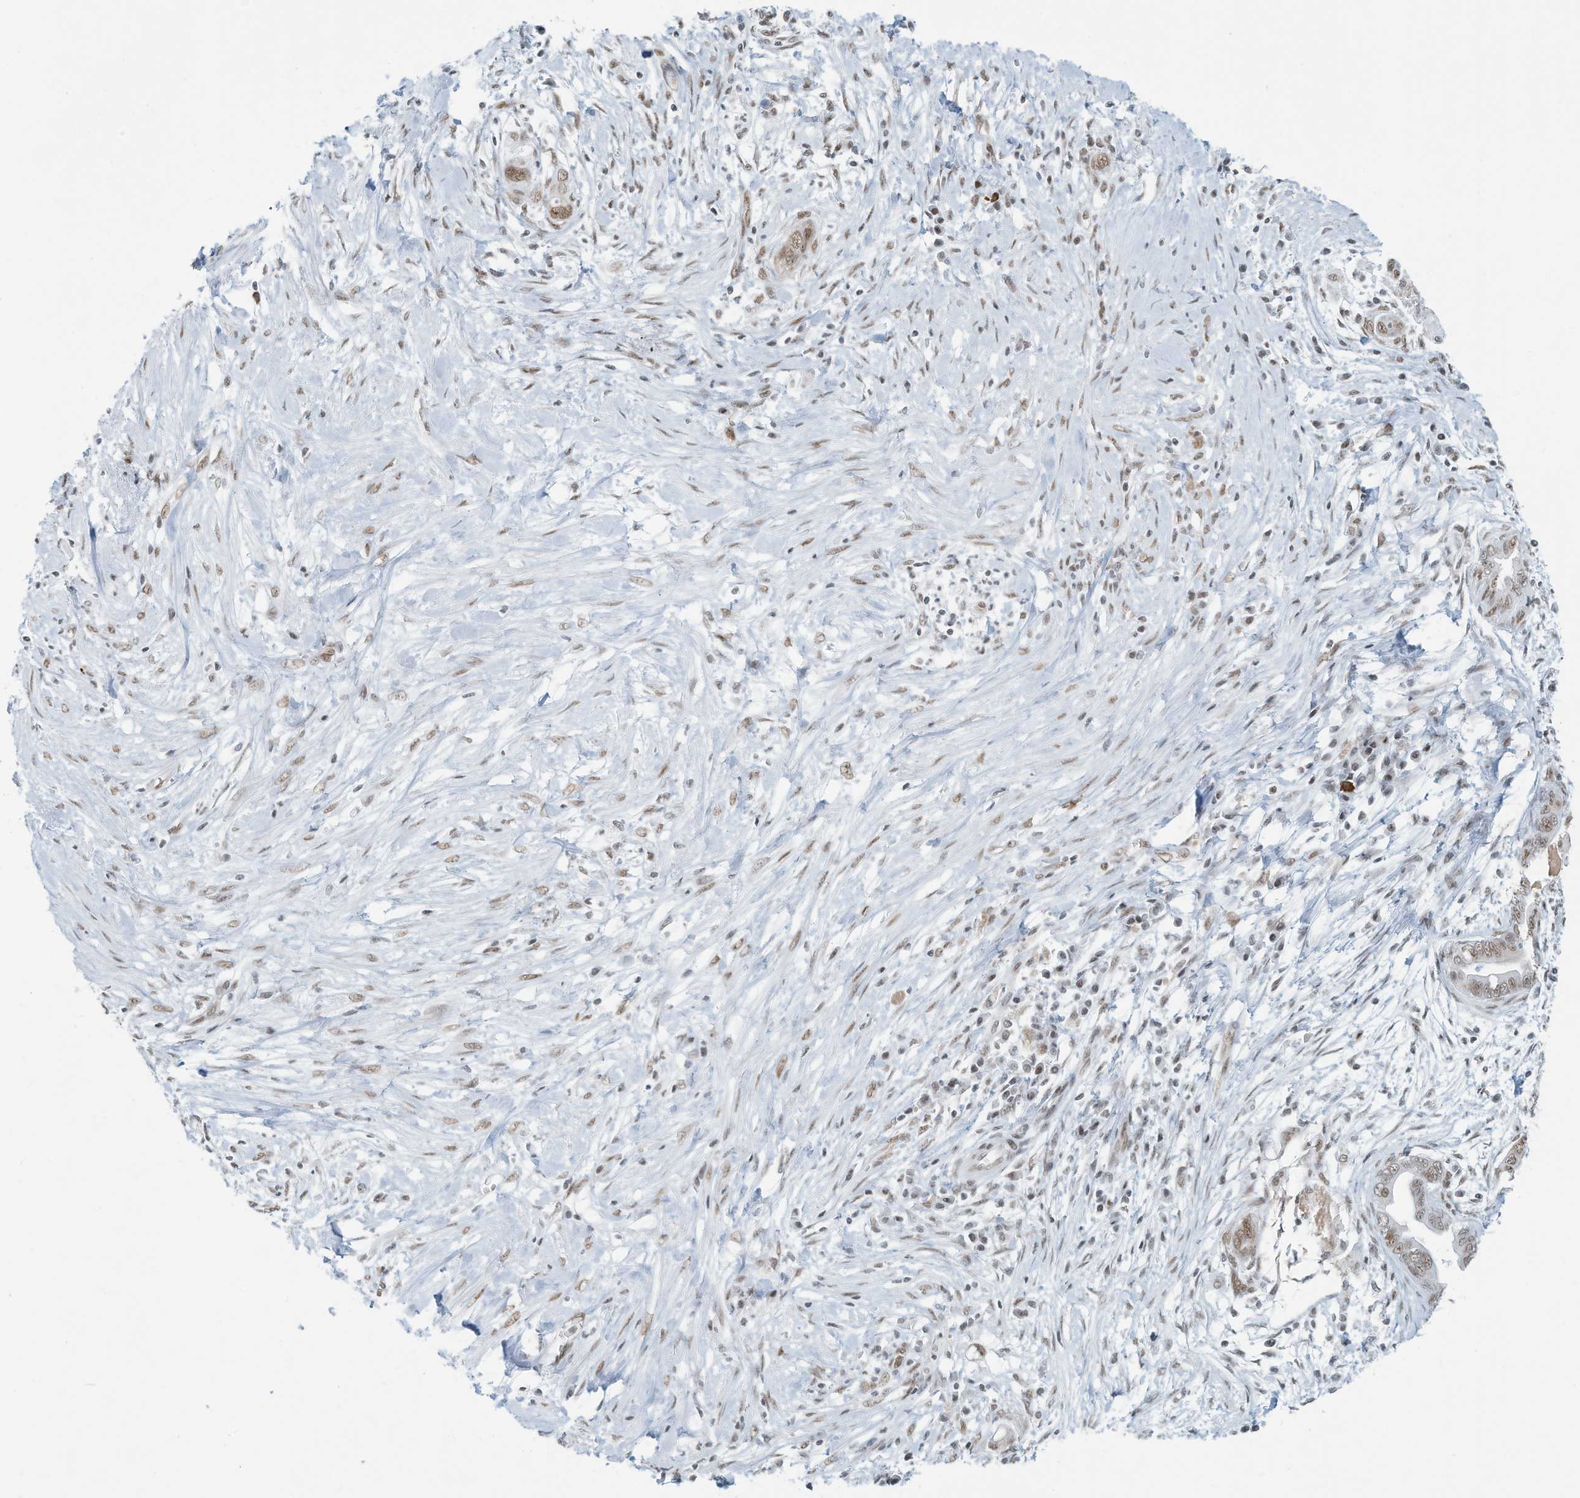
{"staining": {"intensity": "moderate", "quantity": ">75%", "location": "nuclear"}, "tissue": "pancreatic cancer", "cell_type": "Tumor cells", "image_type": "cancer", "snomed": [{"axis": "morphology", "description": "Adenocarcinoma, NOS"}, {"axis": "topography", "description": "Pancreas"}], "caption": "Immunohistochemical staining of human pancreatic cancer exhibits moderate nuclear protein staining in approximately >75% of tumor cells.", "gene": "SARNP", "patient": {"sex": "male", "age": 75}}